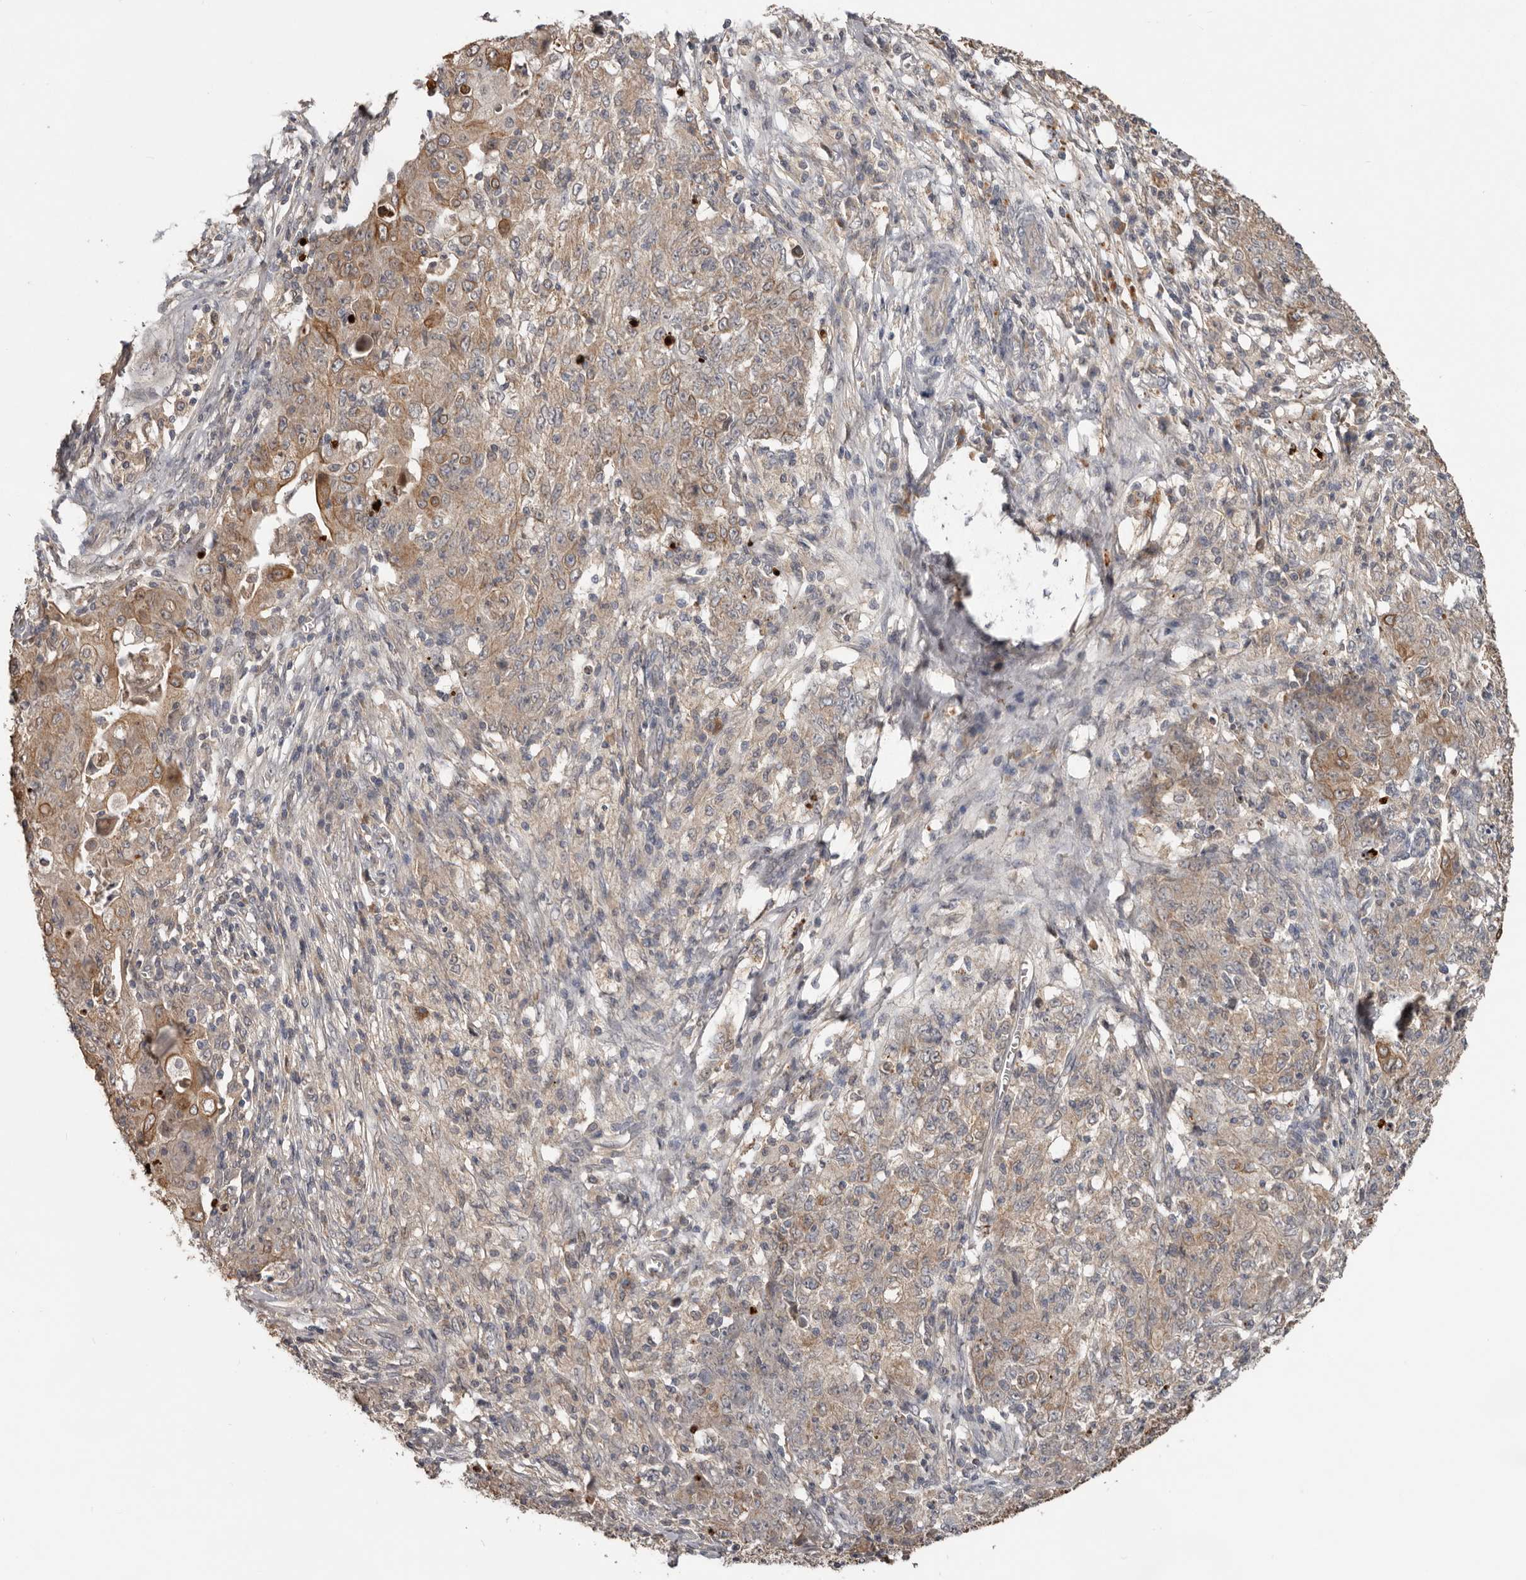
{"staining": {"intensity": "weak", "quantity": "25%-75%", "location": "cytoplasmic/membranous"}, "tissue": "ovarian cancer", "cell_type": "Tumor cells", "image_type": "cancer", "snomed": [{"axis": "morphology", "description": "Carcinoma, endometroid"}, {"axis": "topography", "description": "Ovary"}], "caption": "An immunohistochemistry (IHC) photomicrograph of neoplastic tissue is shown. Protein staining in brown shows weak cytoplasmic/membranous positivity in ovarian endometroid carcinoma within tumor cells.", "gene": "NMUR1", "patient": {"sex": "female", "age": 42}}